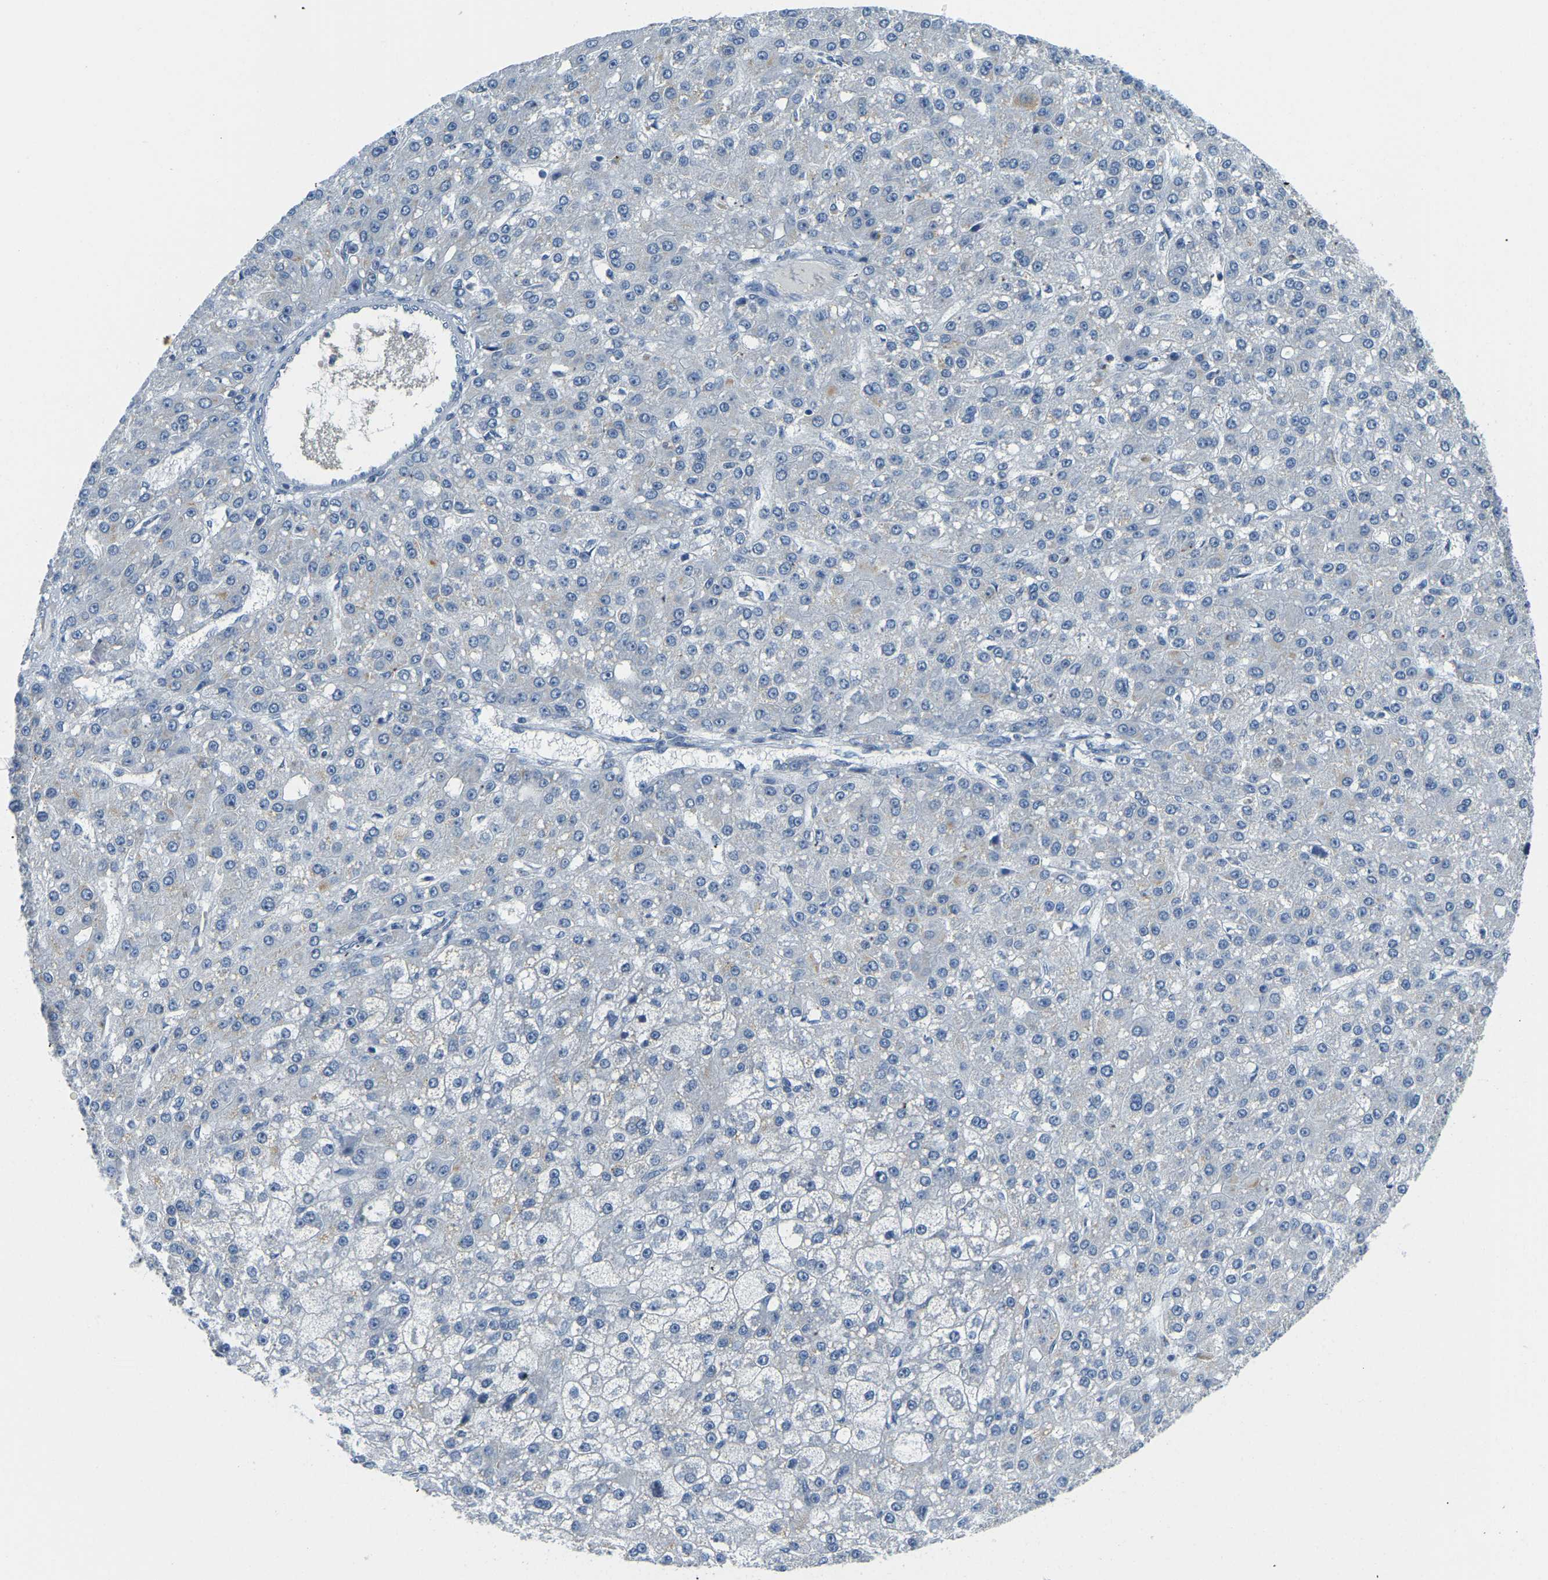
{"staining": {"intensity": "moderate", "quantity": "<25%", "location": "cytoplasmic/membranous"}, "tissue": "liver cancer", "cell_type": "Tumor cells", "image_type": "cancer", "snomed": [{"axis": "morphology", "description": "Carcinoma, Hepatocellular, NOS"}, {"axis": "topography", "description": "Liver"}], "caption": "Liver cancer (hepatocellular carcinoma) stained with immunohistochemistry shows moderate cytoplasmic/membranous expression in about <25% of tumor cells. (DAB IHC, brown staining for protein, blue staining for nuclei).", "gene": "RRP1", "patient": {"sex": "male", "age": 67}}